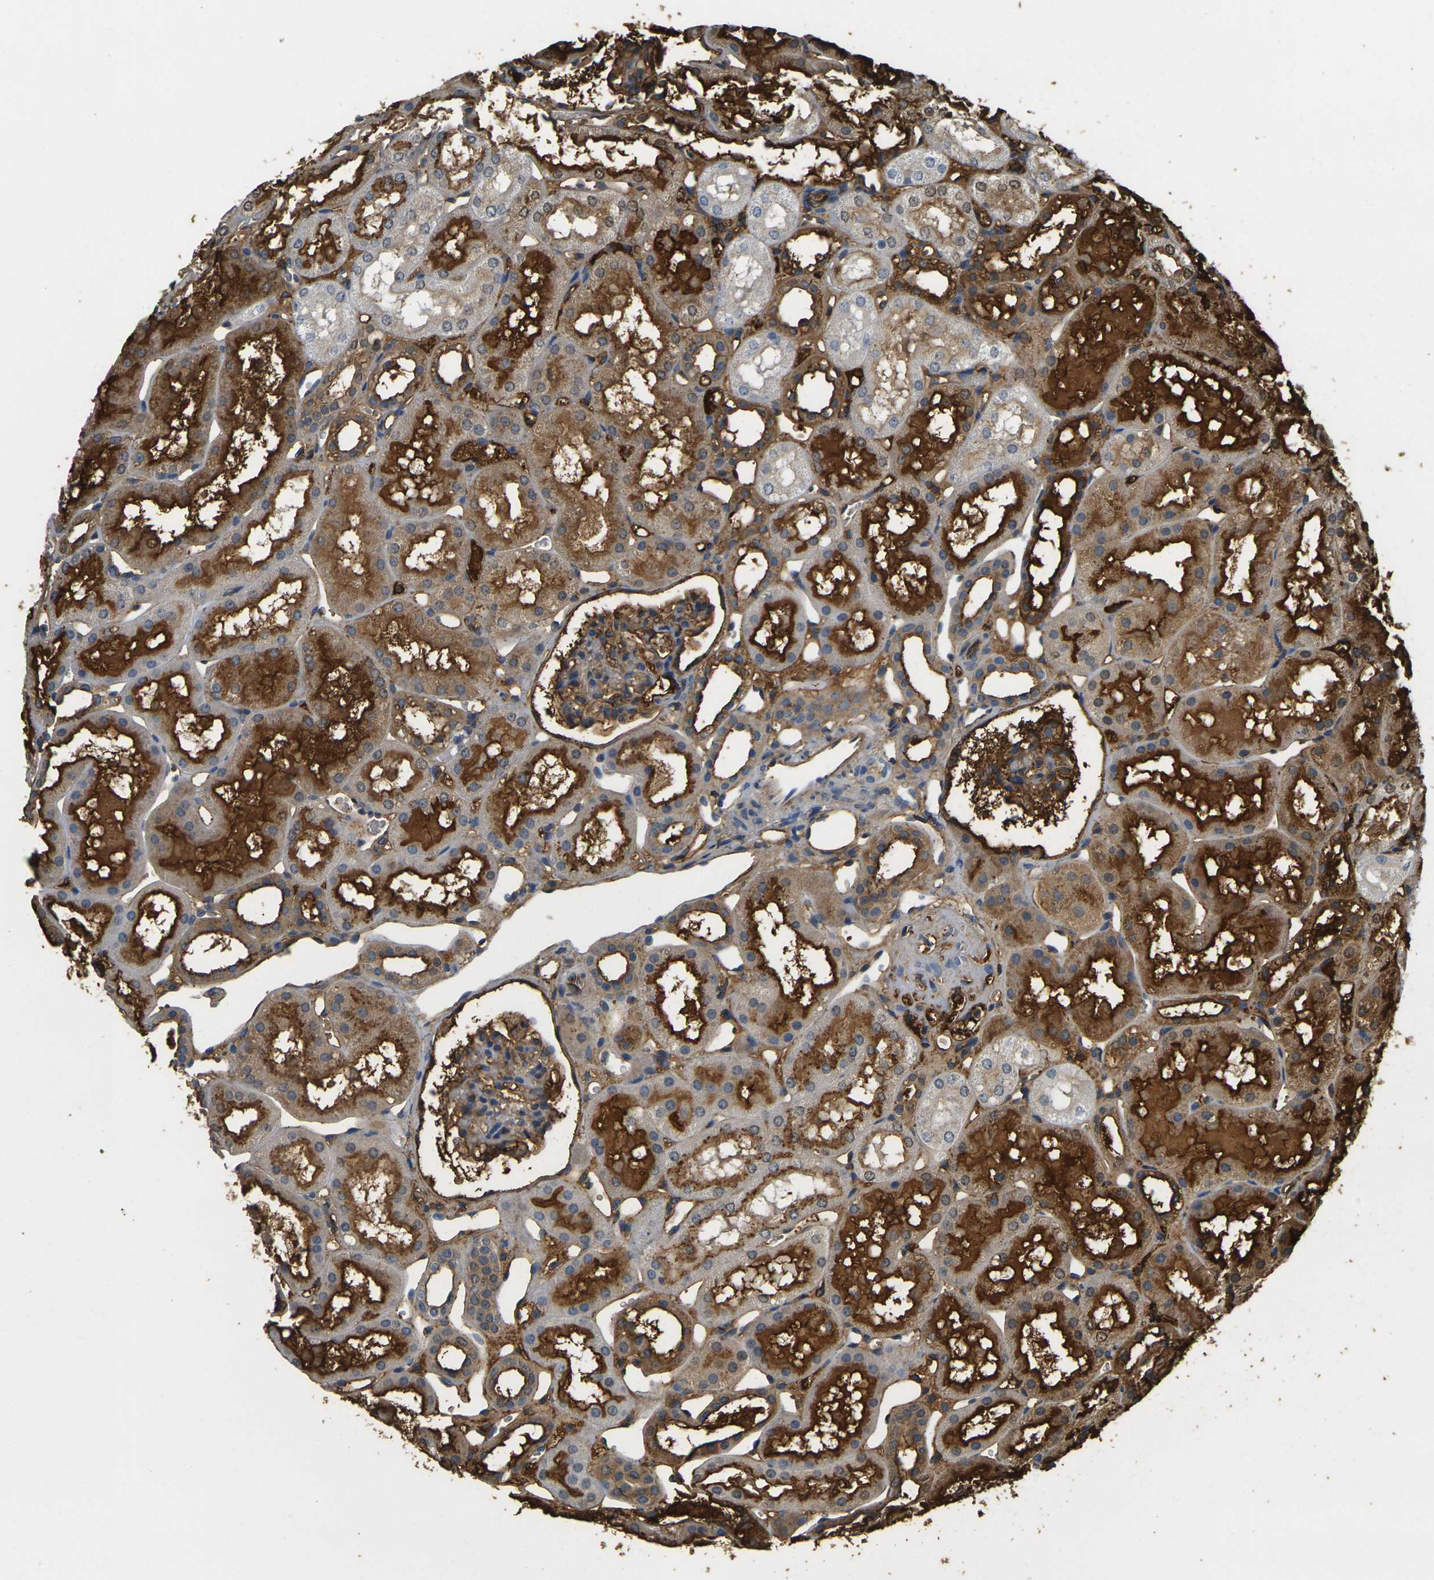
{"staining": {"intensity": "strong", "quantity": ">75%", "location": "cytoplasmic/membranous"}, "tissue": "kidney", "cell_type": "Cells in glomeruli", "image_type": "normal", "snomed": [{"axis": "morphology", "description": "Normal tissue, NOS"}, {"axis": "topography", "description": "Kidney"}, {"axis": "topography", "description": "Urinary bladder"}], "caption": "A histopathology image showing strong cytoplasmic/membranous positivity in approximately >75% of cells in glomeruli in normal kidney, as visualized by brown immunohistochemical staining.", "gene": "PLCD1", "patient": {"sex": "male", "age": 16}}